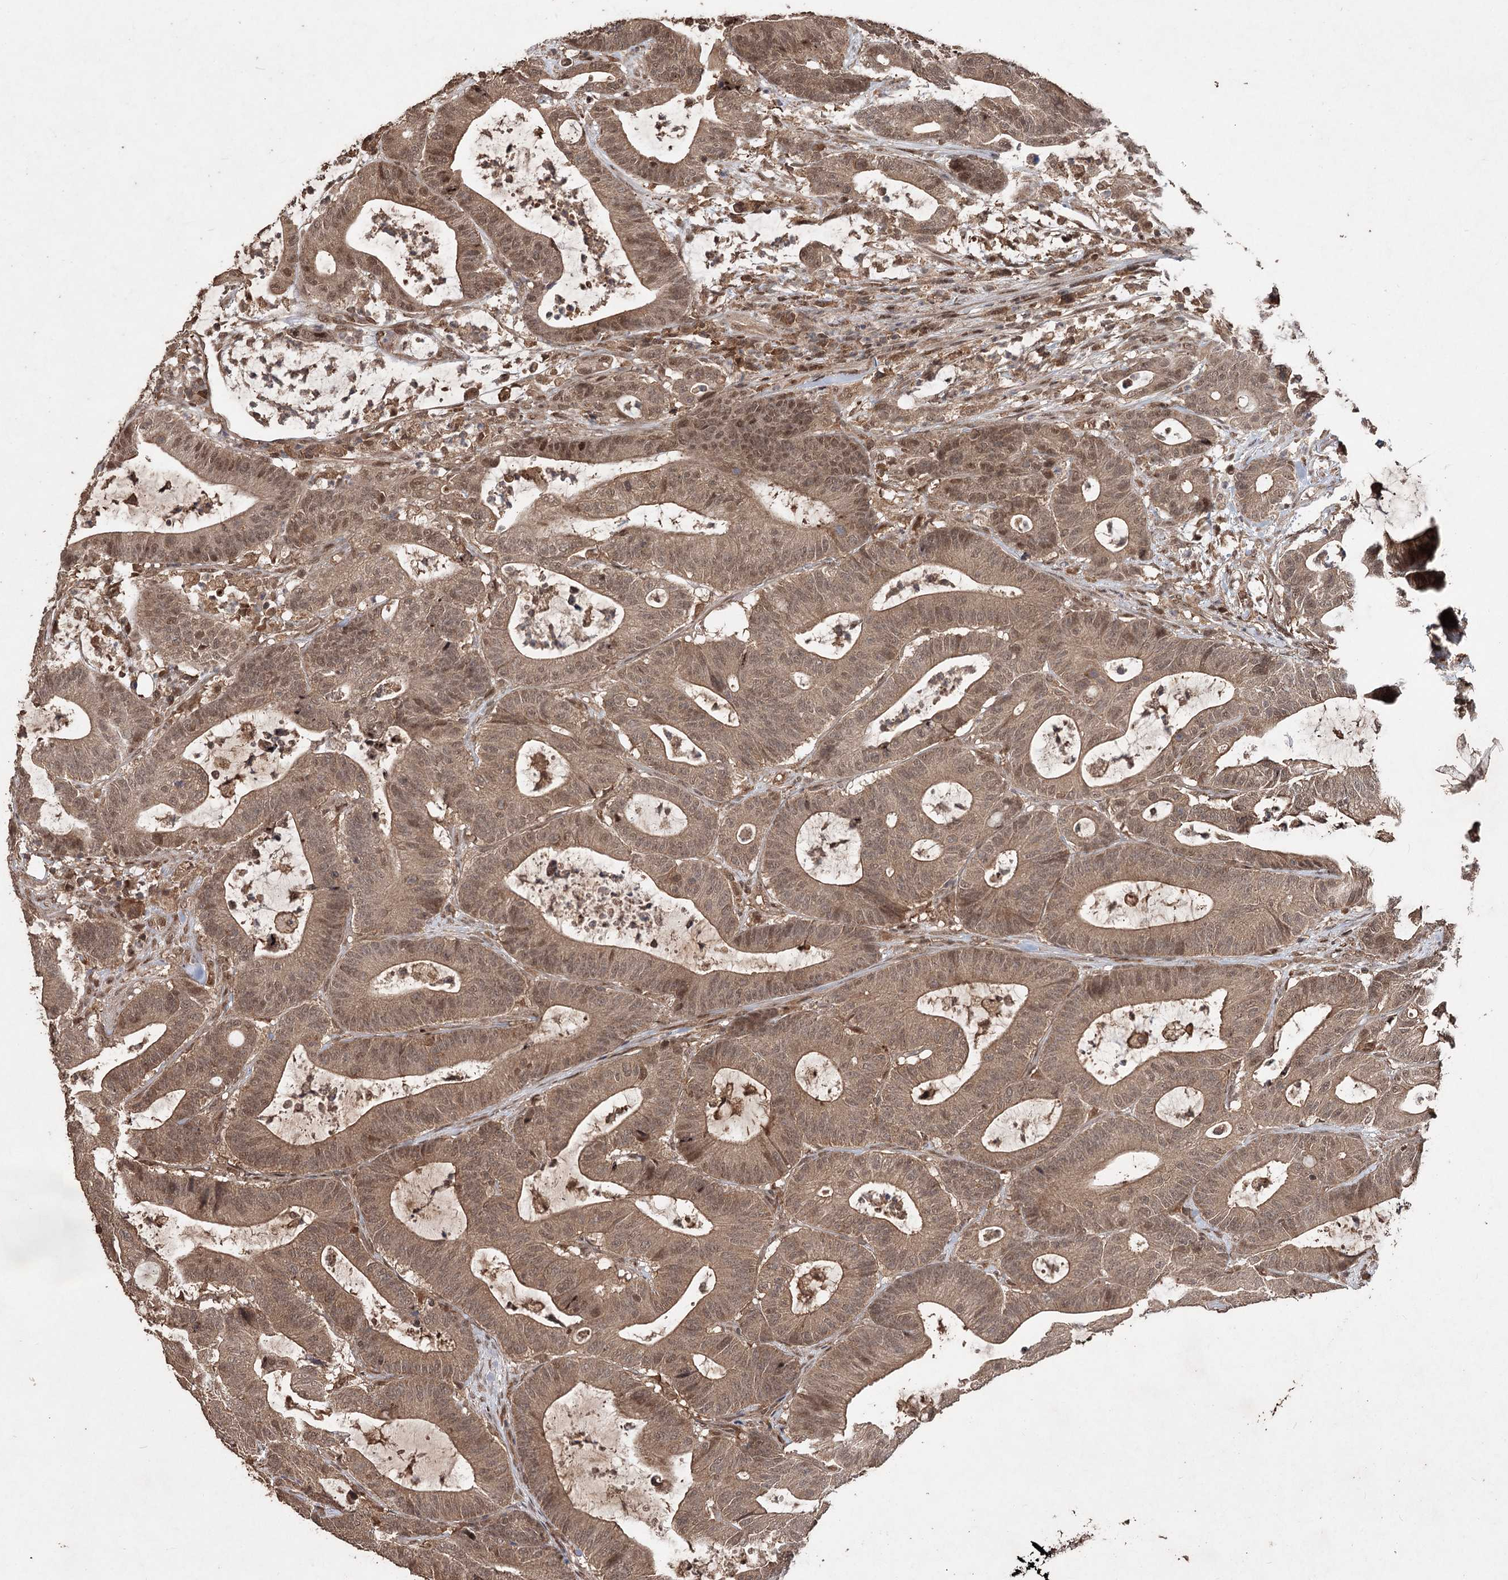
{"staining": {"intensity": "moderate", "quantity": ">75%", "location": "cytoplasmic/membranous,nuclear"}, "tissue": "colorectal cancer", "cell_type": "Tumor cells", "image_type": "cancer", "snomed": [{"axis": "morphology", "description": "Adenocarcinoma, NOS"}, {"axis": "topography", "description": "Colon"}], "caption": "The histopathology image exhibits a brown stain indicating the presence of a protein in the cytoplasmic/membranous and nuclear of tumor cells in colorectal cancer (adenocarcinoma). The protein is stained brown, and the nuclei are stained in blue (DAB IHC with brightfield microscopy, high magnification).", "gene": "FBXO7", "patient": {"sex": "female", "age": 84}}